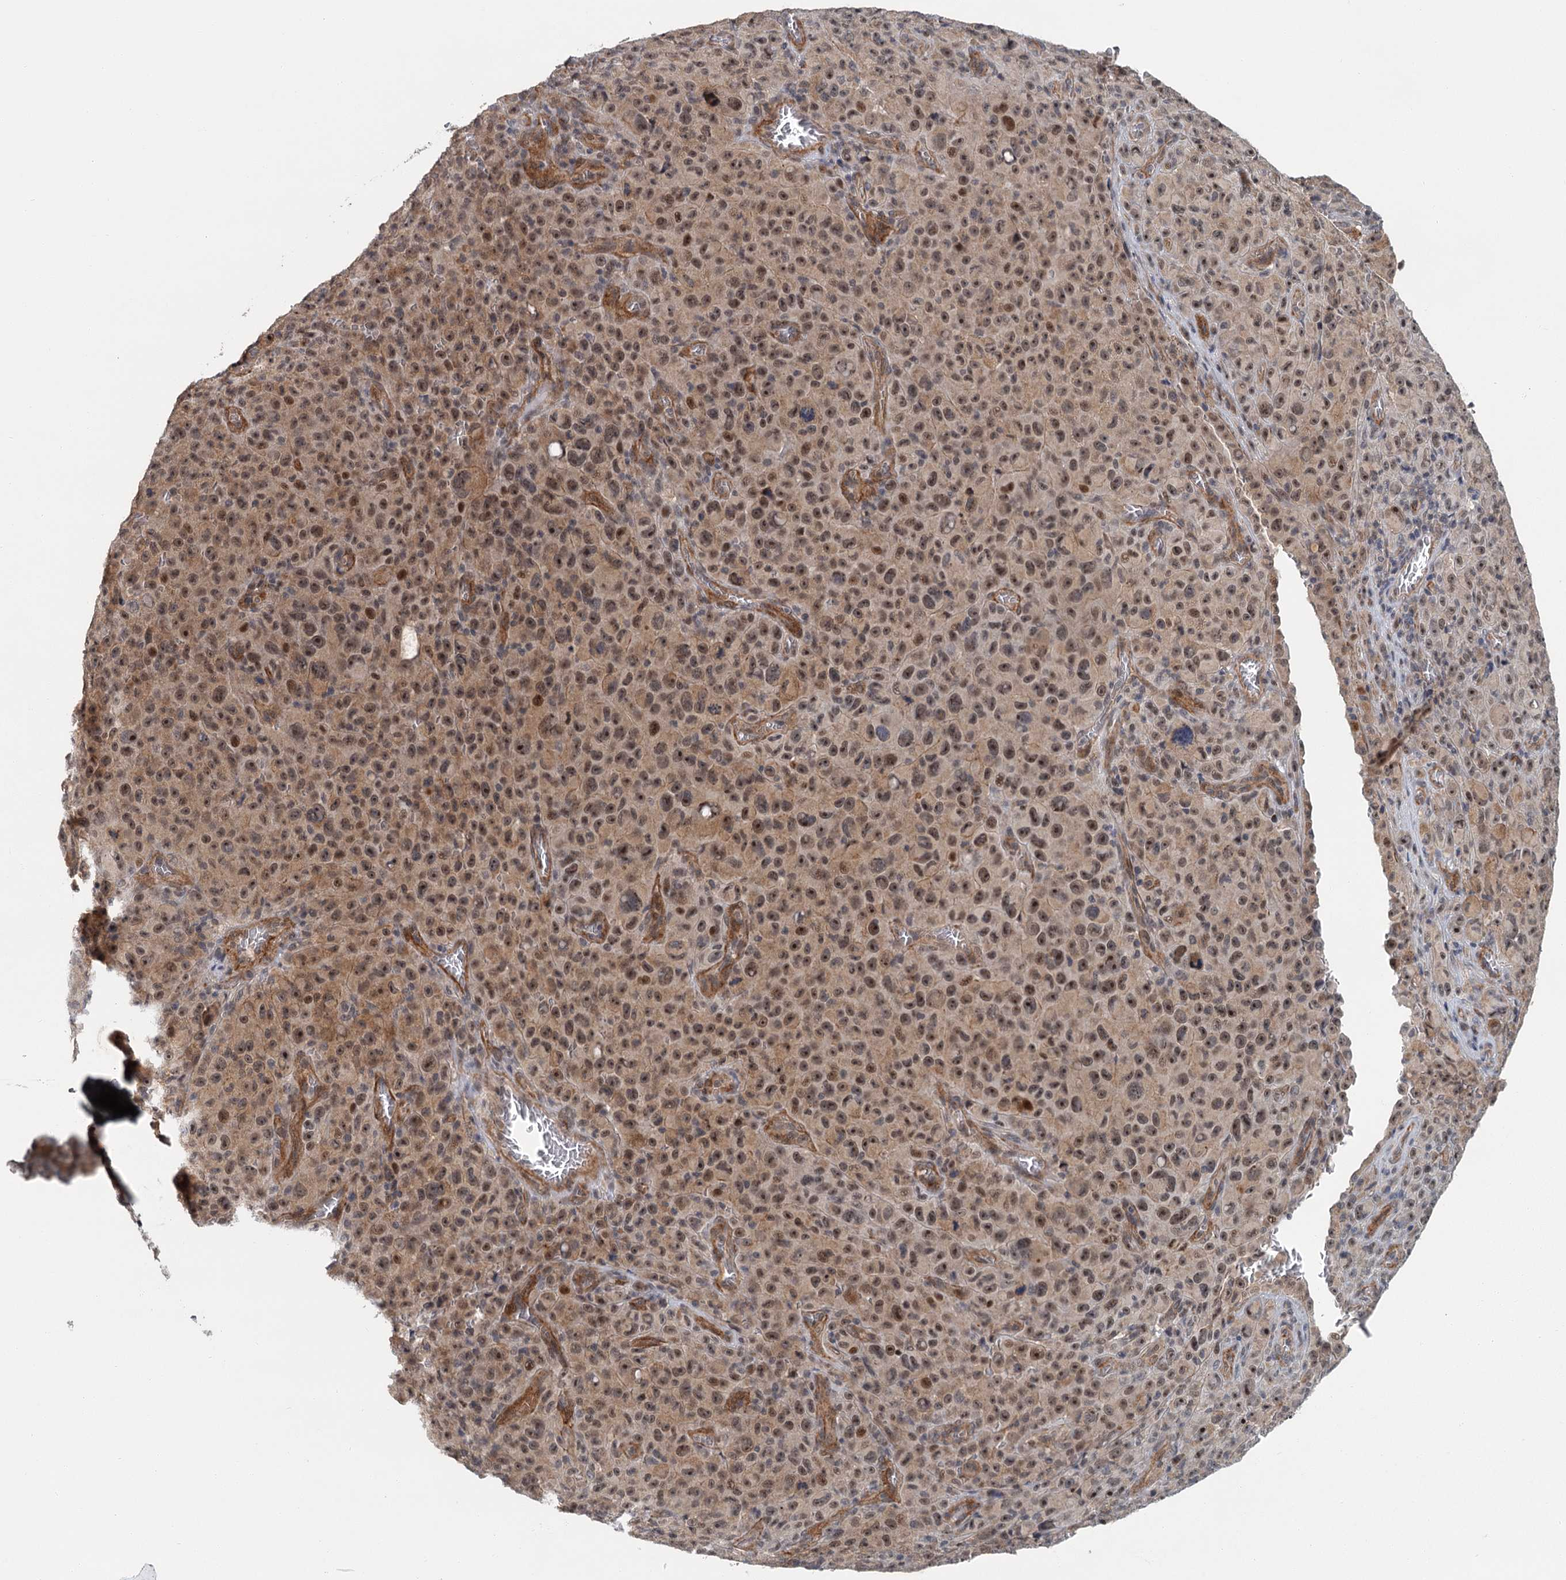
{"staining": {"intensity": "moderate", "quantity": ">75%", "location": "nuclear"}, "tissue": "melanoma", "cell_type": "Tumor cells", "image_type": "cancer", "snomed": [{"axis": "morphology", "description": "Malignant melanoma, NOS"}, {"axis": "topography", "description": "Skin"}], "caption": "DAB (3,3'-diaminobenzidine) immunohistochemical staining of melanoma exhibits moderate nuclear protein expression in approximately >75% of tumor cells. The protein is shown in brown color, while the nuclei are stained blue.", "gene": "TAS2R42", "patient": {"sex": "female", "age": 82}}